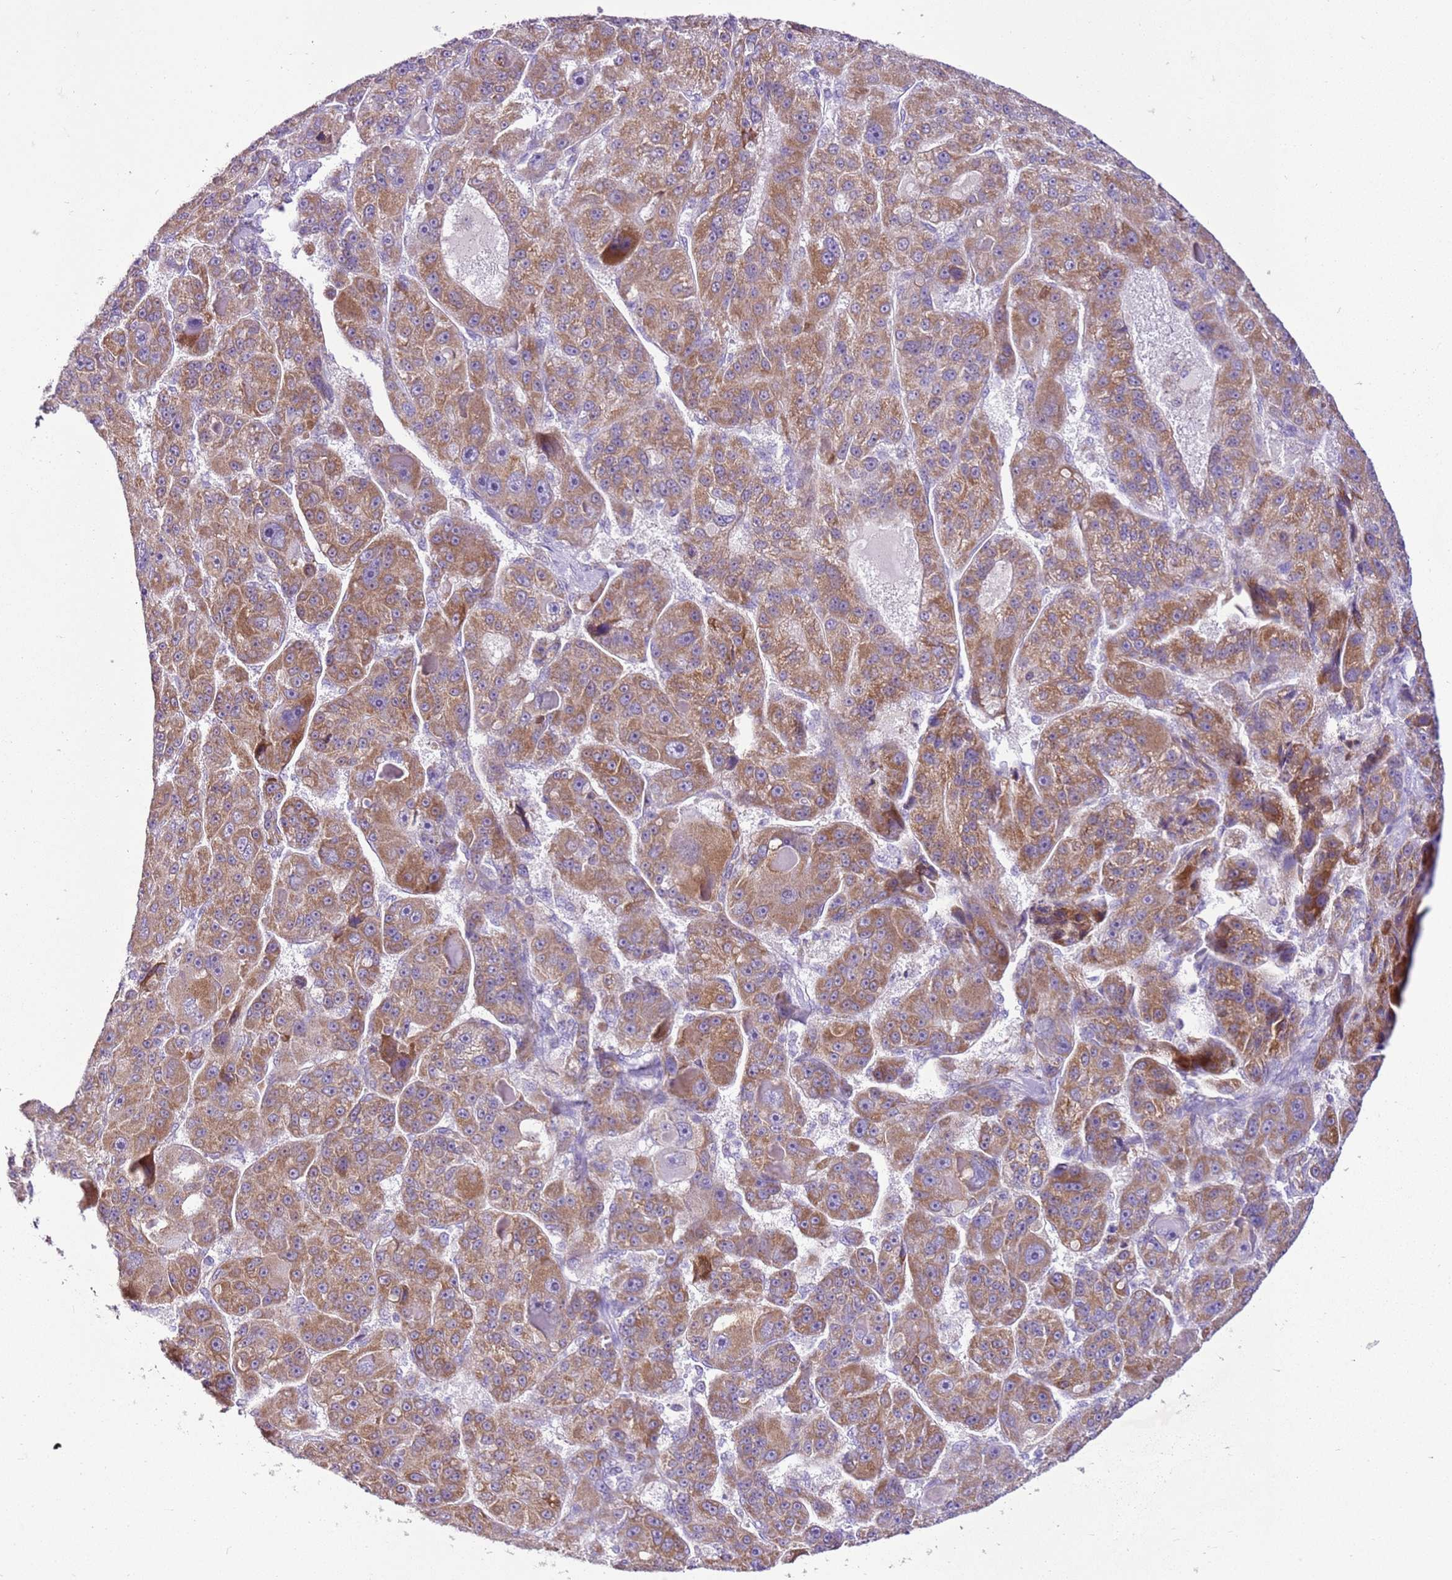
{"staining": {"intensity": "moderate", "quantity": ">75%", "location": "cytoplasmic/membranous"}, "tissue": "liver cancer", "cell_type": "Tumor cells", "image_type": "cancer", "snomed": [{"axis": "morphology", "description": "Carcinoma, Hepatocellular, NOS"}, {"axis": "topography", "description": "Liver"}], "caption": "High-magnification brightfield microscopy of hepatocellular carcinoma (liver) stained with DAB (3,3'-diaminobenzidine) (brown) and counterstained with hematoxylin (blue). tumor cells exhibit moderate cytoplasmic/membranous staining is present in approximately>75% of cells. The protein is stained brown, and the nuclei are stained in blue (DAB IHC with brightfield microscopy, high magnification).", "gene": "MRPL36", "patient": {"sex": "male", "age": 76}}